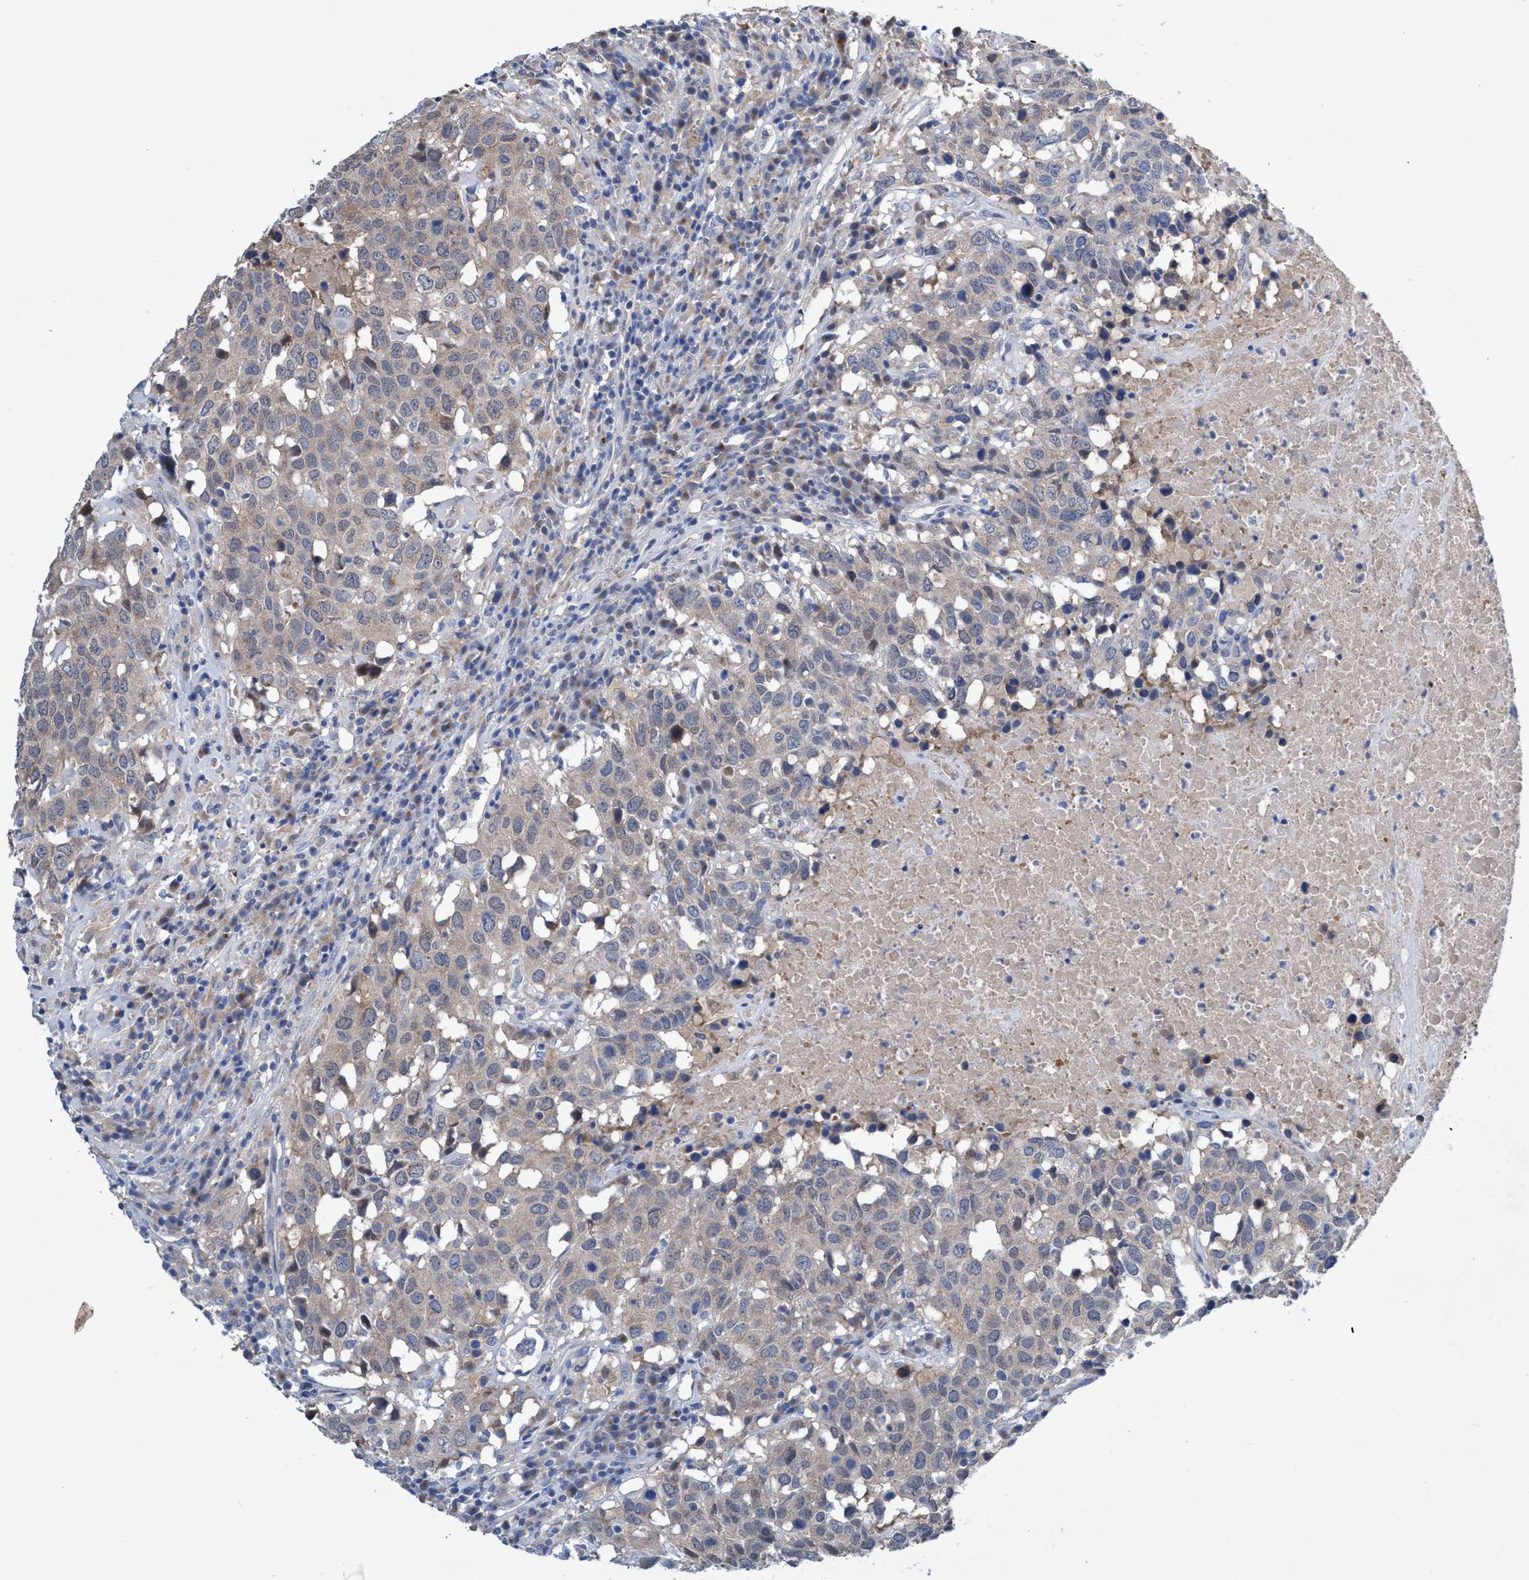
{"staining": {"intensity": "weak", "quantity": "25%-75%", "location": "cytoplasmic/membranous"}, "tissue": "head and neck cancer", "cell_type": "Tumor cells", "image_type": "cancer", "snomed": [{"axis": "morphology", "description": "Squamous cell carcinoma, NOS"}, {"axis": "topography", "description": "Head-Neck"}], "caption": "Tumor cells reveal low levels of weak cytoplasmic/membranous positivity in about 25%-75% of cells in human head and neck cancer (squamous cell carcinoma).", "gene": "SVEP1", "patient": {"sex": "male", "age": 66}}